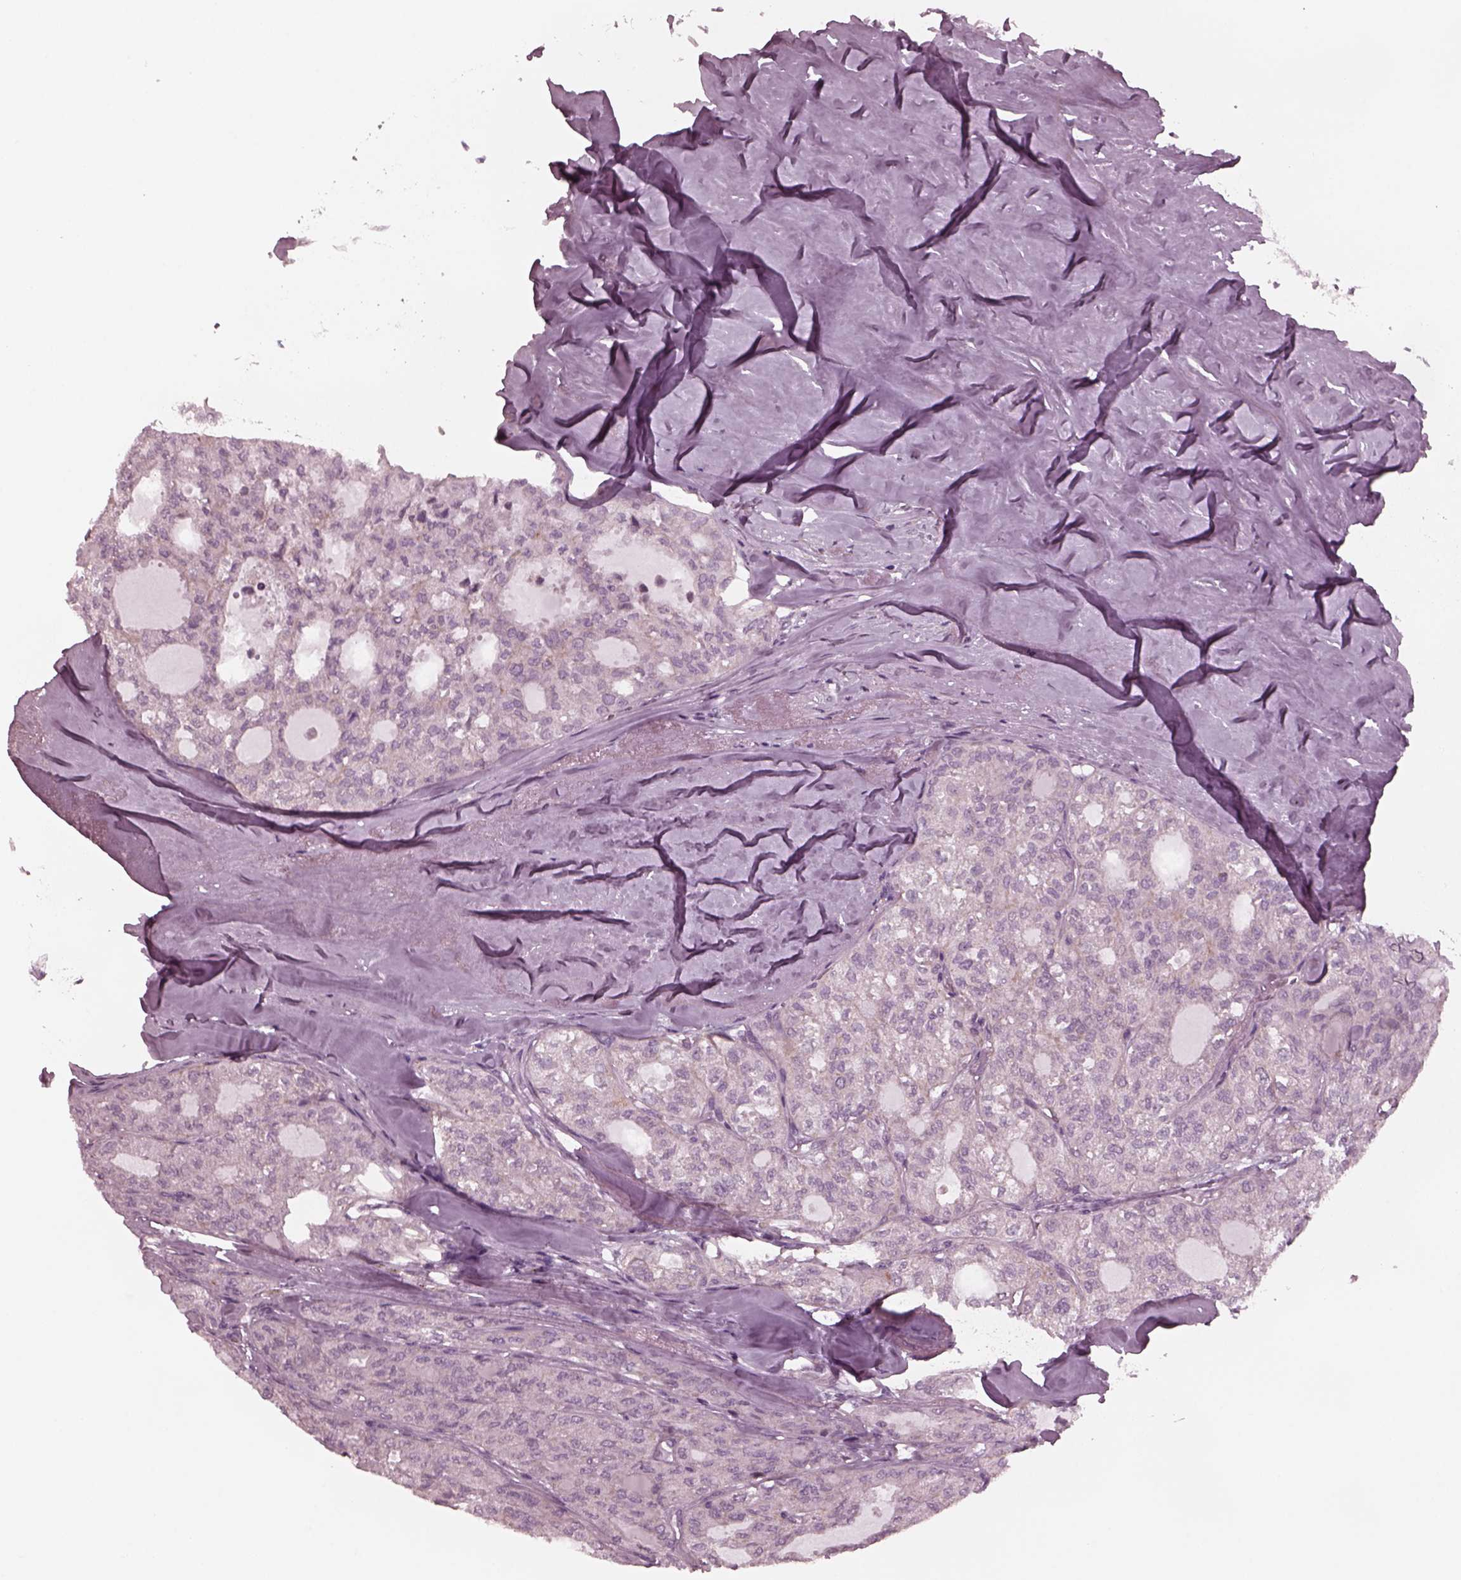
{"staining": {"intensity": "negative", "quantity": "none", "location": "none"}, "tissue": "thyroid cancer", "cell_type": "Tumor cells", "image_type": "cancer", "snomed": [{"axis": "morphology", "description": "Follicular adenoma carcinoma, NOS"}, {"axis": "topography", "description": "Thyroid gland"}], "caption": "This is an immunohistochemistry (IHC) image of thyroid cancer (follicular adenoma carcinoma). There is no expression in tumor cells.", "gene": "CELSR3", "patient": {"sex": "male", "age": 75}}